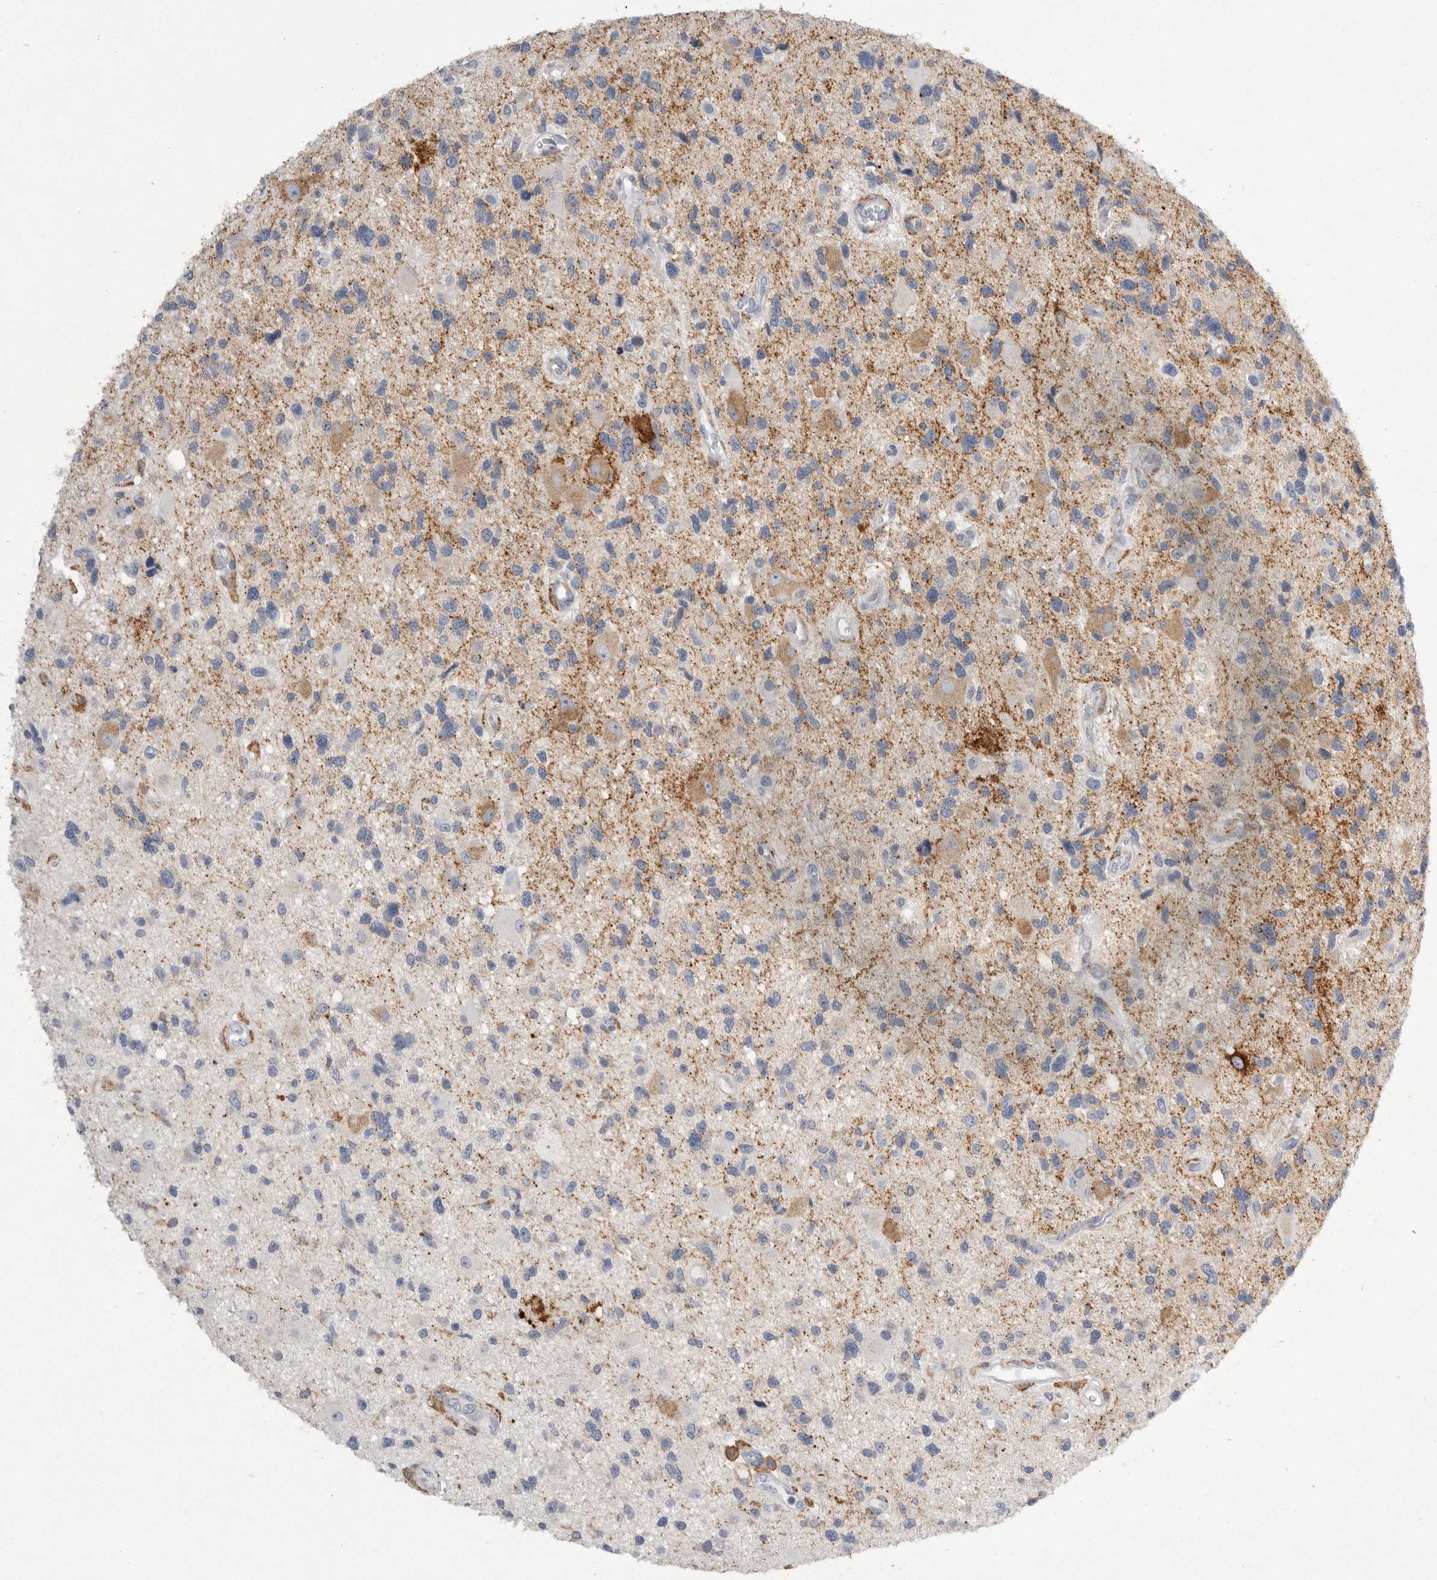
{"staining": {"intensity": "negative", "quantity": "none", "location": "none"}, "tissue": "glioma", "cell_type": "Tumor cells", "image_type": "cancer", "snomed": [{"axis": "morphology", "description": "Glioma, malignant, High grade"}, {"axis": "topography", "description": "Brain"}], "caption": "Immunohistochemistry photomicrograph of neoplastic tissue: human glioma stained with DAB demonstrates no significant protein expression in tumor cells.", "gene": "EDEM3", "patient": {"sex": "male", "age": 33}}